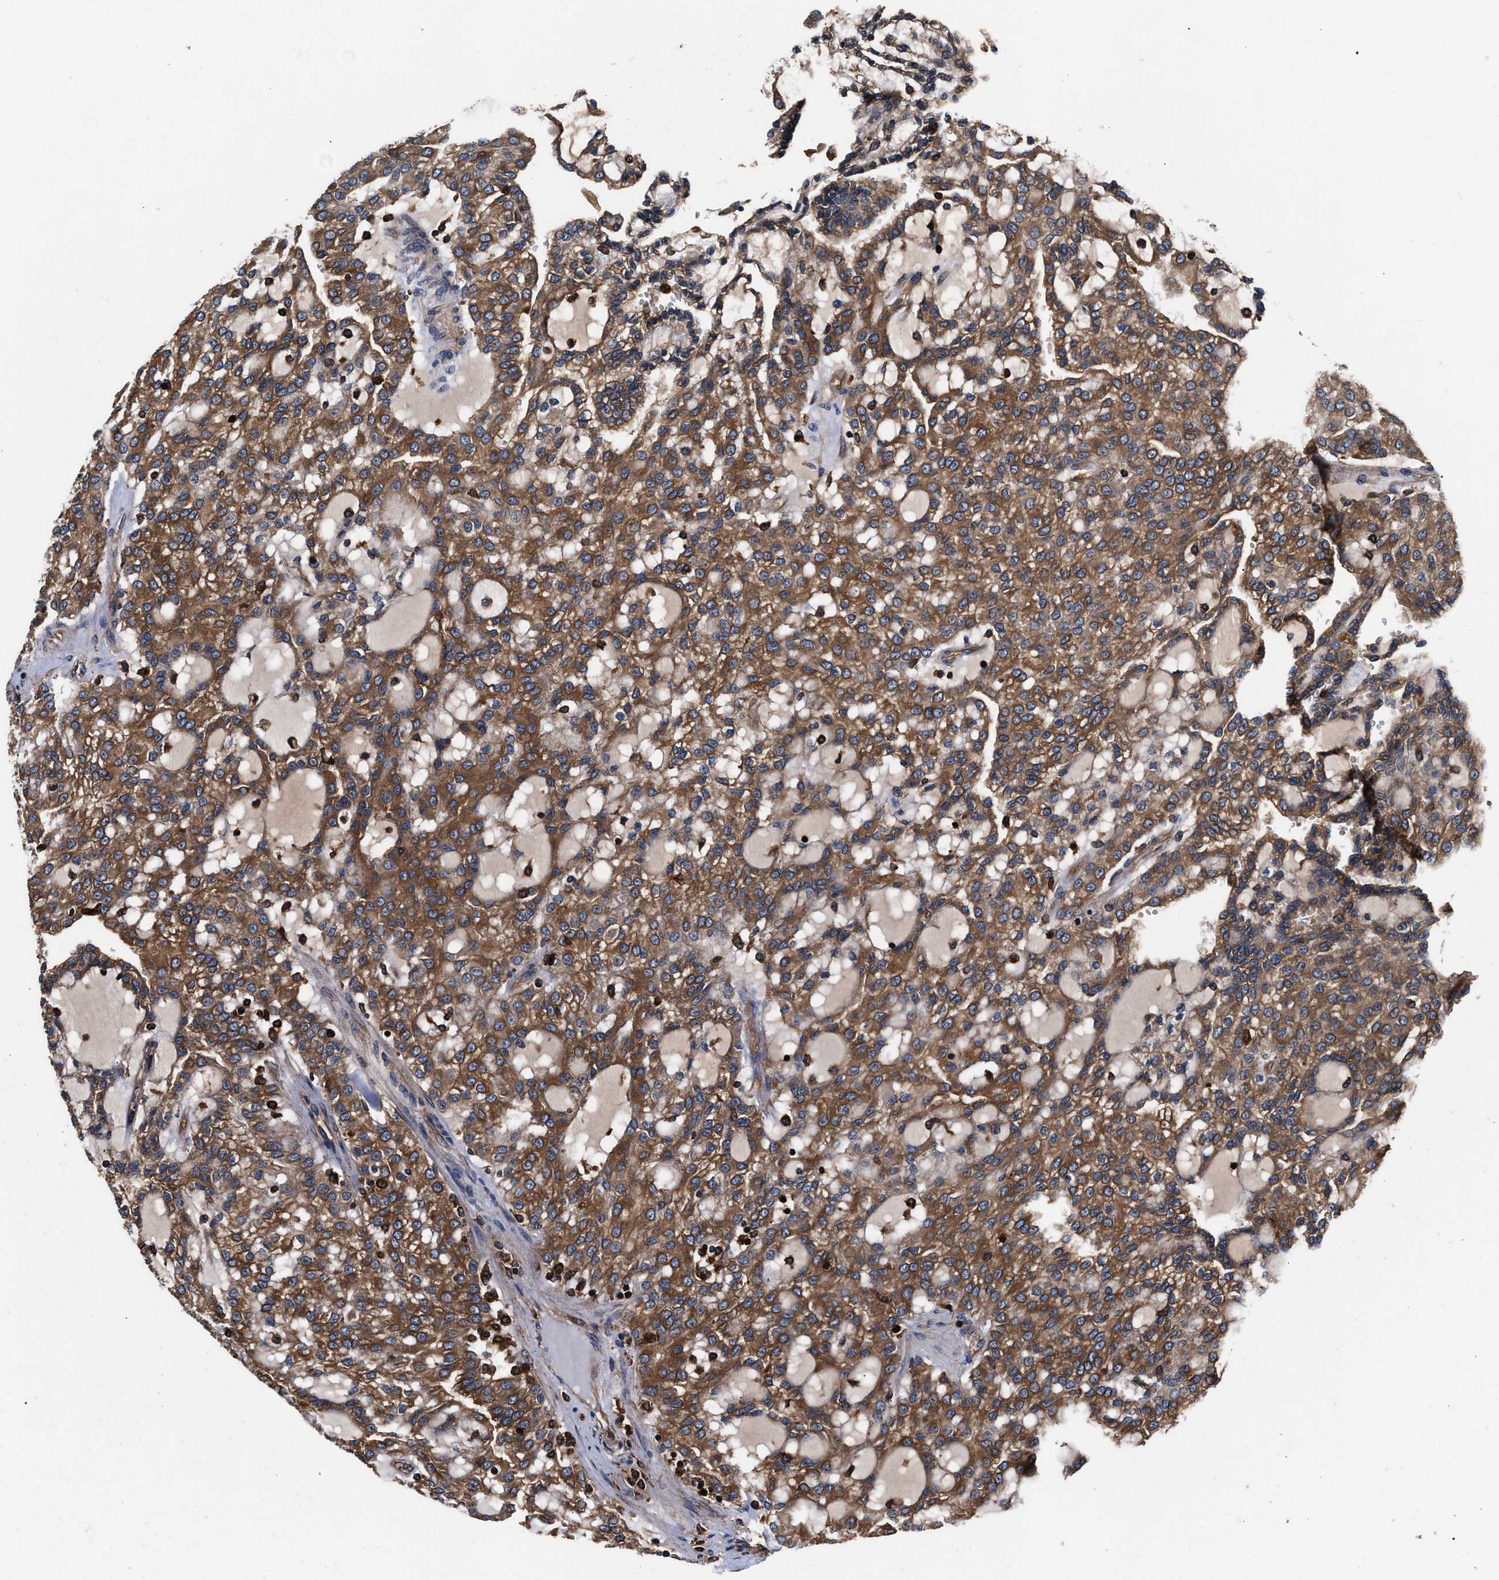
{"staining": {"intensity": "strong", "quantity": ">75%", "location": "cytoplasmic/membranous"}, "tissue": "renal cancer", "cell_type": "Tumor cells", "image_type": "cancer", "snomed": [{"axis": "morphology", "description": "Adenocarcinoma, NOS"}, {"axis": "topography", "description": "Kidney"}], "caption": "Protein staining of renal cancer (adenocarcinoma) tissue demonstrates strong cytoplasmic/membranous expression in about >75% of tumor cells.", "gene": "KYAT1", "patient": {"sex": "male", "age": 63}}